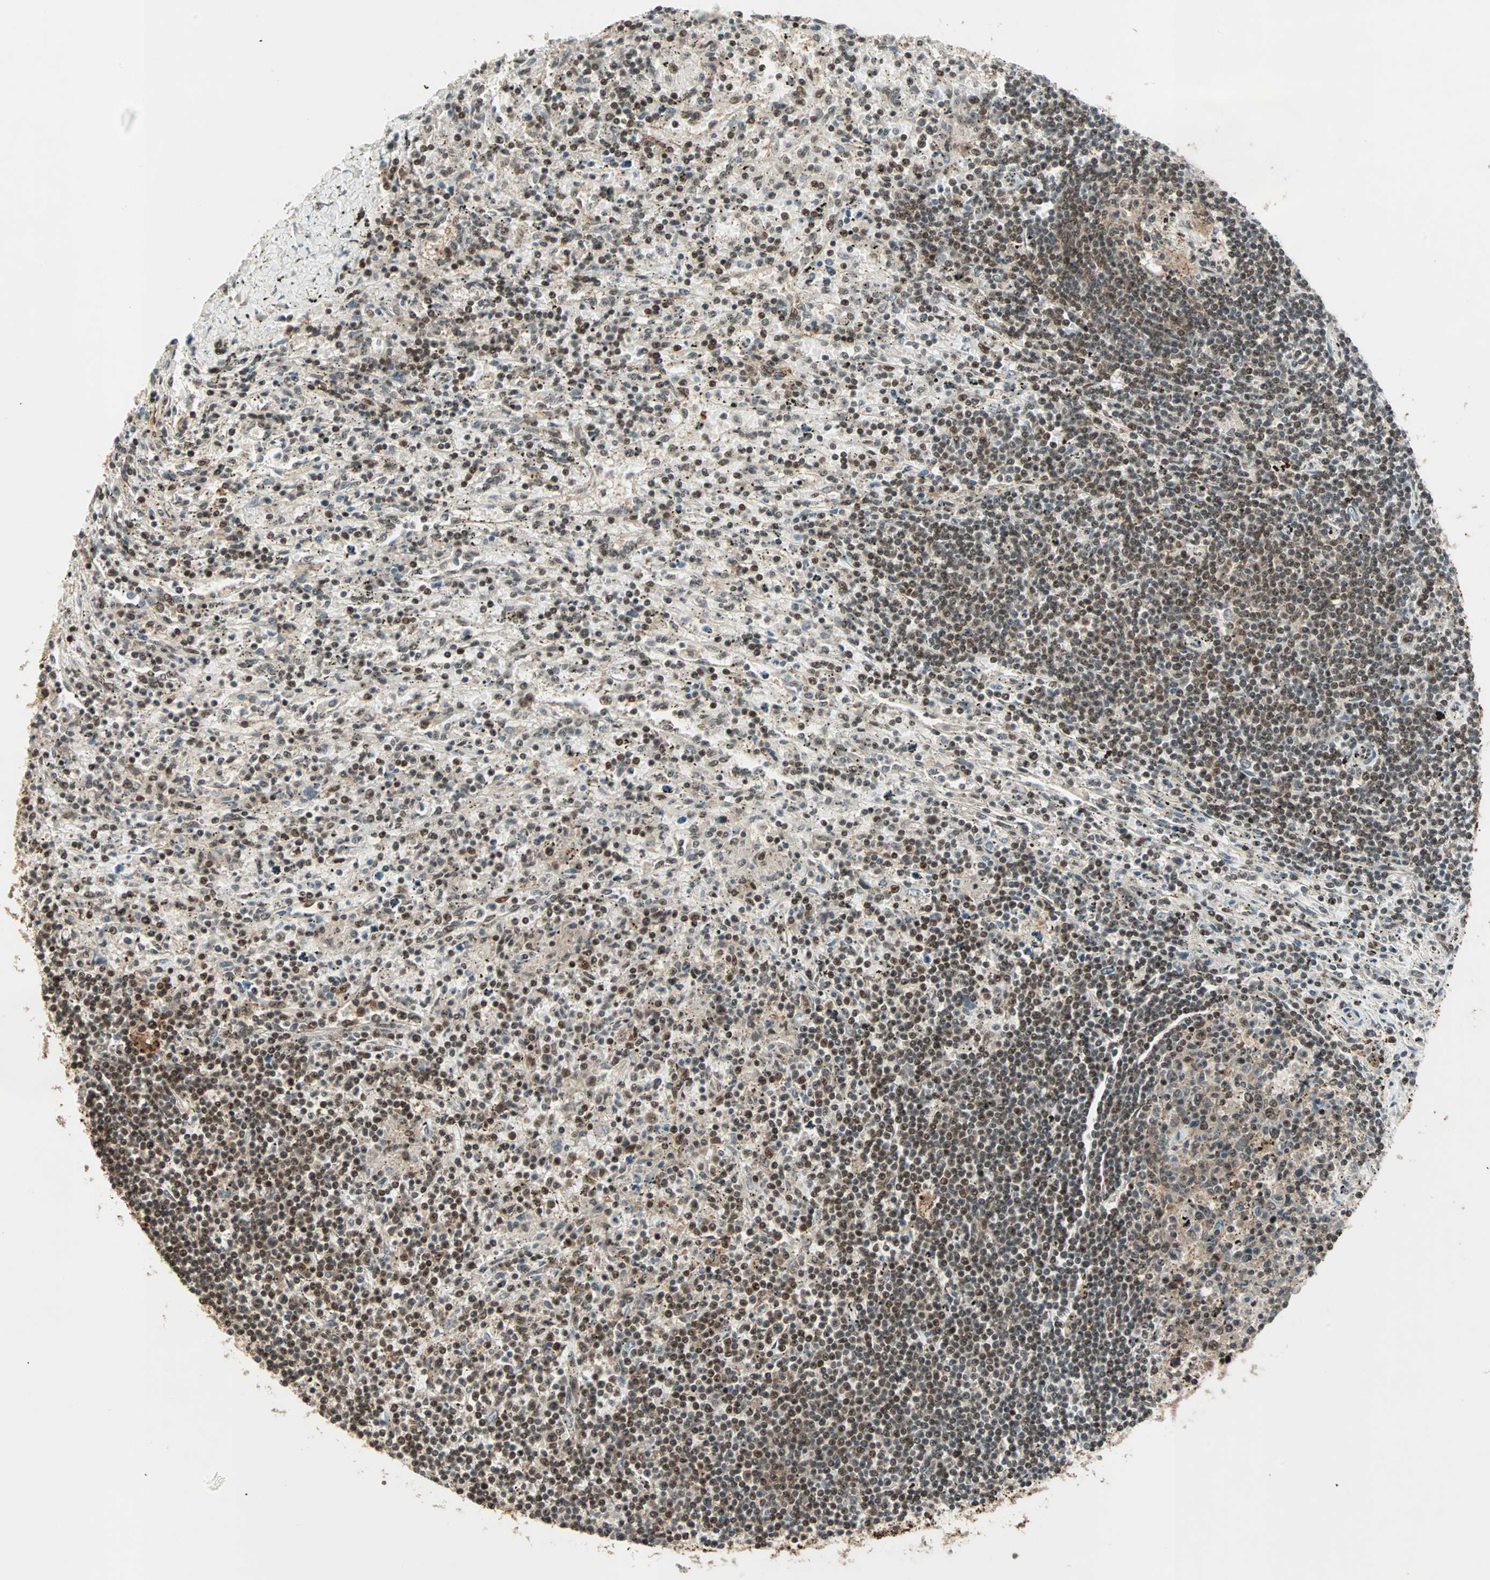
{"staining": {"intensity": "moderate", "quantity": ">75%", "location": "cytoplasmic/membranous,nuclear"}, "tissue": "lymphoma", "cell_type": "Tumor cells", "image_type": "cancer", "snomed": [{"axis": "morphology", "description": "Malignant lymphoma, non-Hodgkin's type, Low grade"}, {"axis": "topography", "description": "Spleen"}], "caption": "Protein staining by immunohistochemistry reveals moderate cytoplasmic/membranous and nuclear staining in about >75% of tumor cells in low-grade malignant lymphoma, non-Hodgkin's type.", "gene": "ZNF44", "patient": {"sex": "male", "age": 76}}